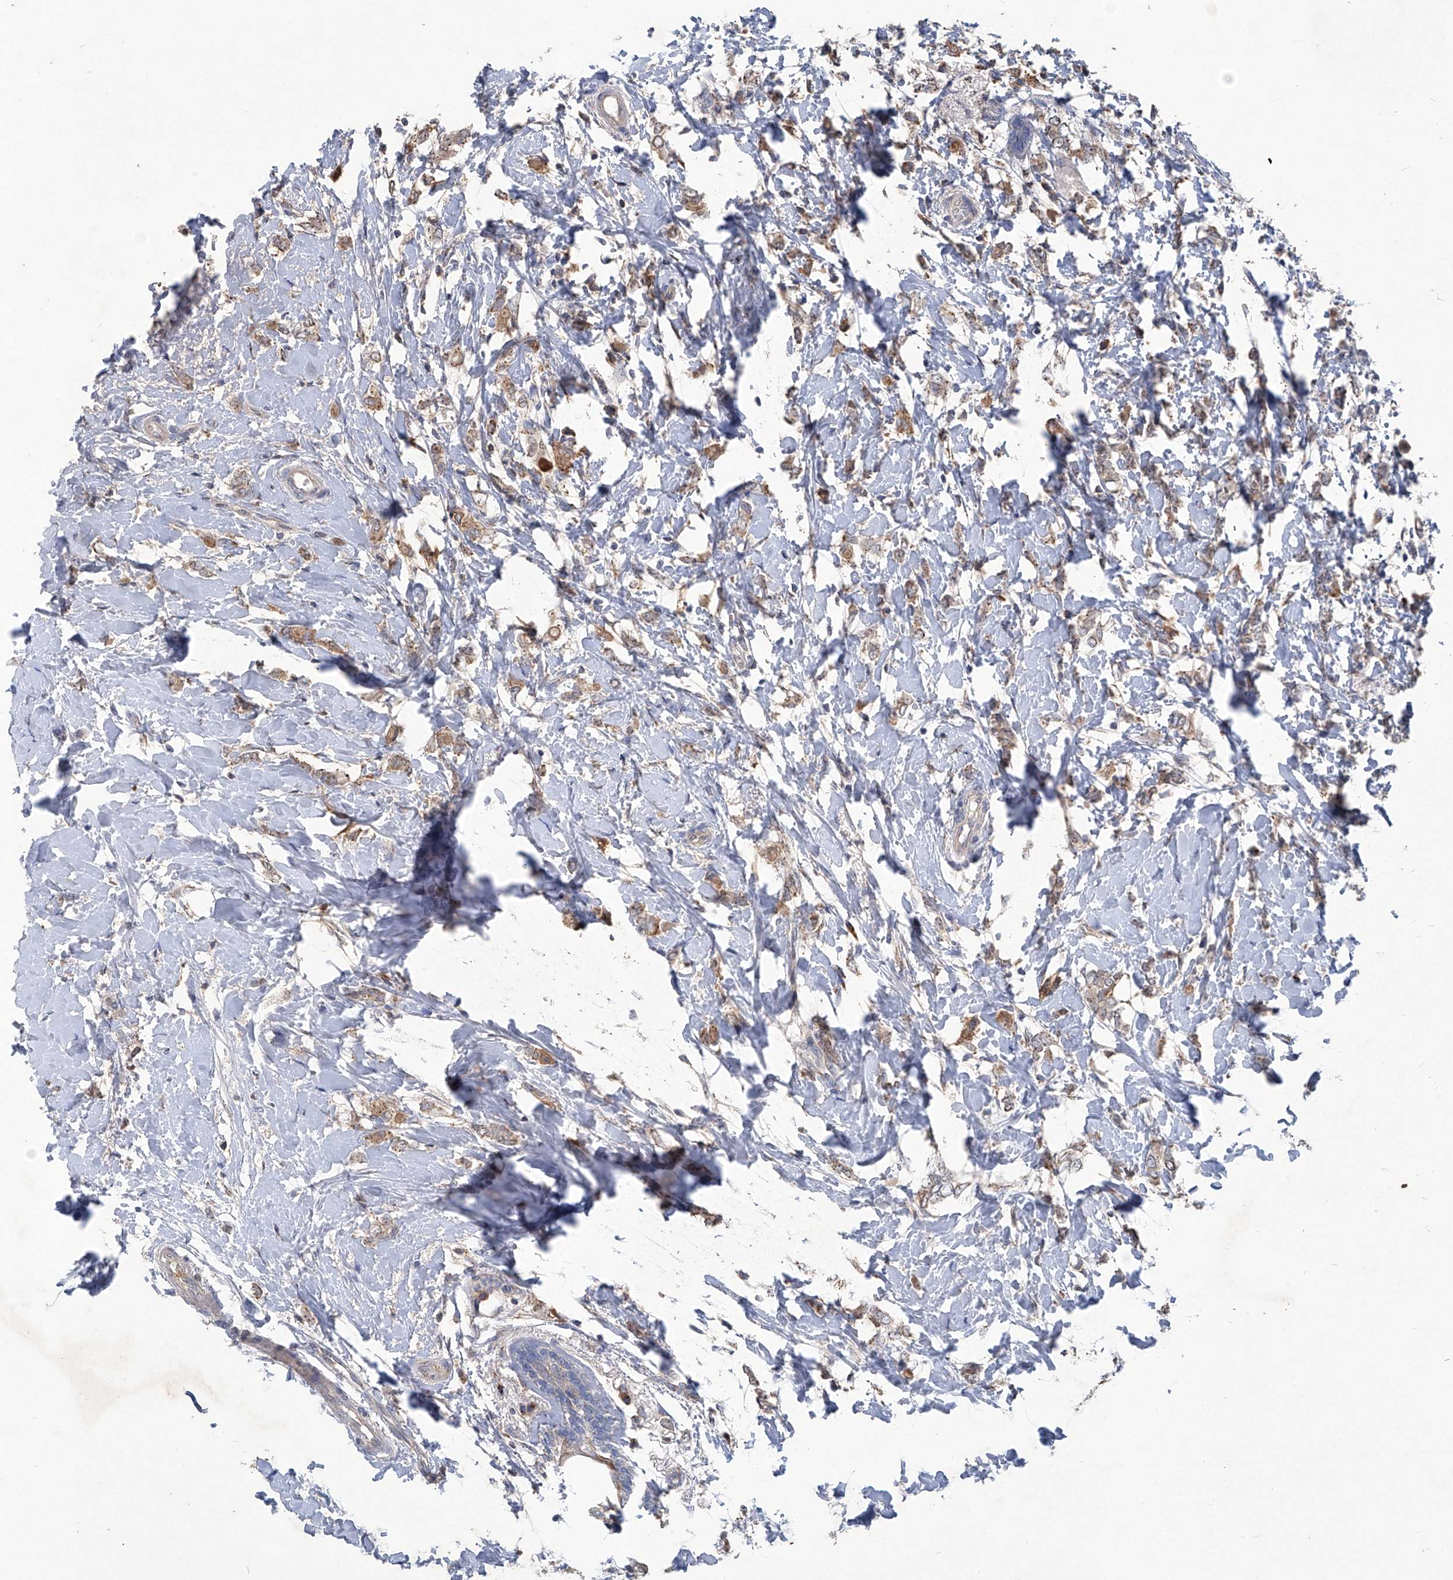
{"staining": {"intensity": "weak", "quantity": ">75%", "location": "cytoplasmic/membranous"}, "tissue": "breast cancer", "cell_type": "Tumor cells", "image_type": "cancer", "snomed": [{"axis": "morphology", "description": "Normal tissue, NOS"}, {"axis": "morphology", "description": "Lobular carcinoma"}, {"axis": "topography", "description": "Breast"}], "caption": "Immunohistochemistry of breast cancer (lobular carcinoma) demonstrates low levels of weak cytoplasmic/membranous expression in approximately >75% of tumor cells.", "gene": "PCSK5", "patient": {"sex": "female", "age": 47}}